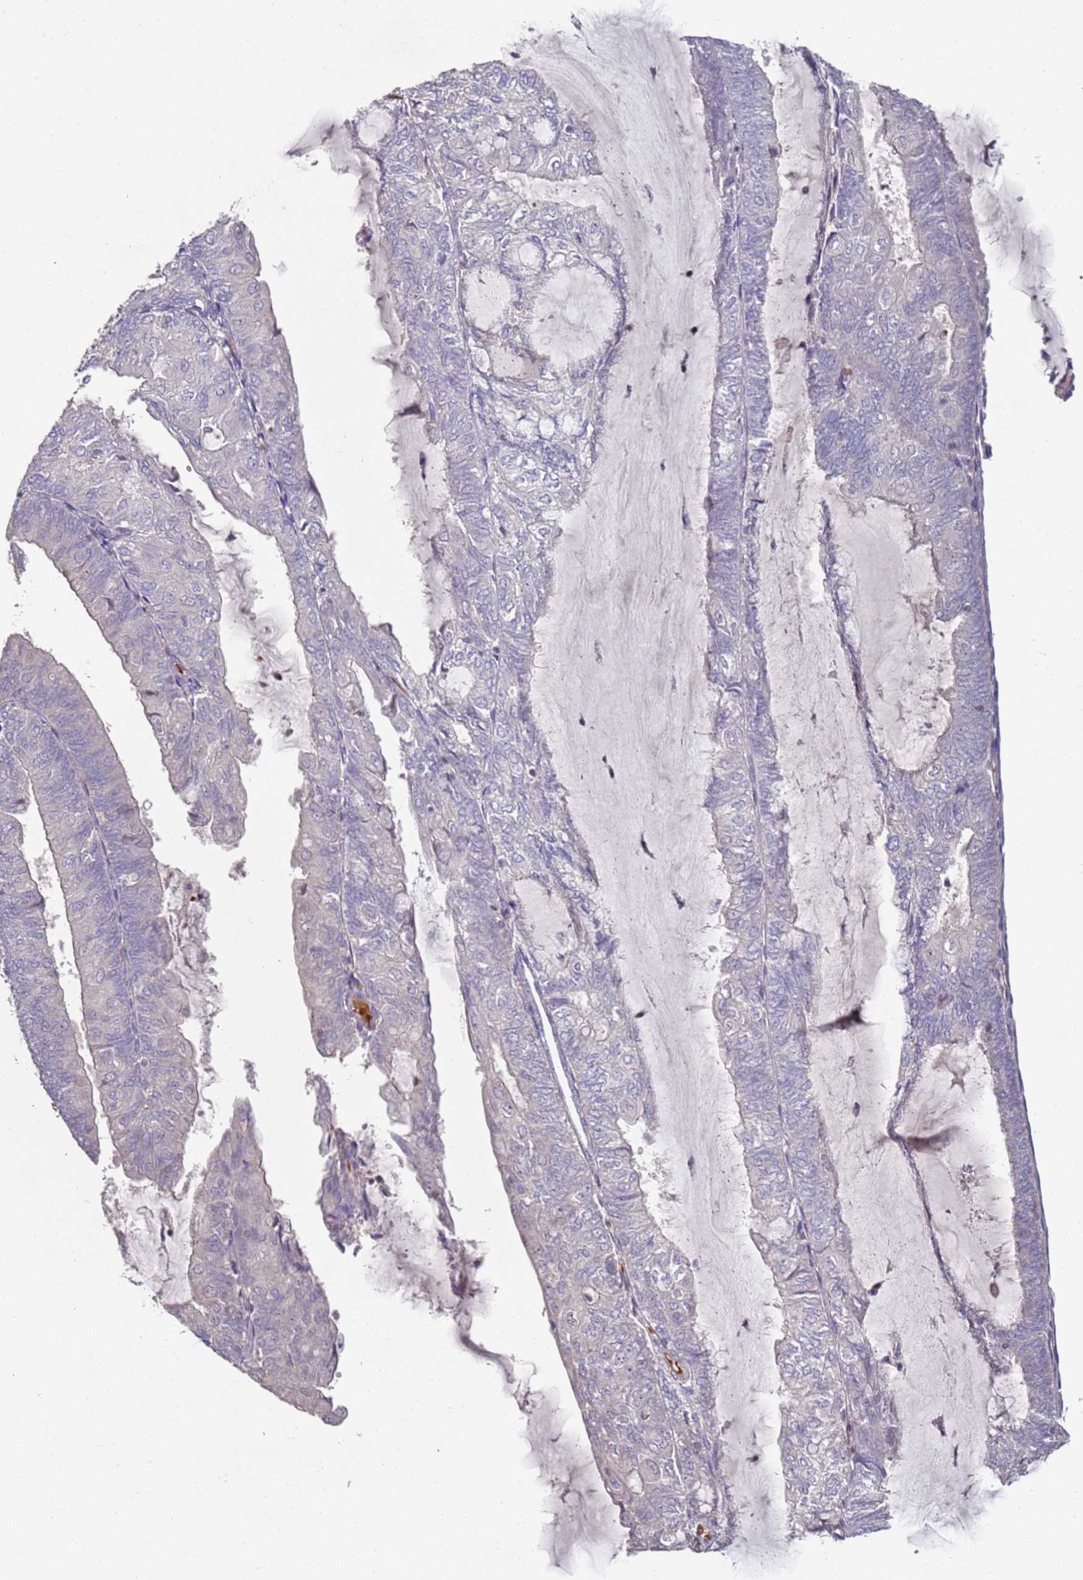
{"staining": {"intensity": "negative", "quantity": "none", "location": "none"}, "tissue": "endometrial cancer", "cell_type": "Tumor cells", "image_type": "cancer", "snomed": [{"axis": "morphology", "description": "Adenocarcinoma, NOS"}, {"axis": "topography", "description": "Endometrium"}], "caption": "An immunohistochemistry (IHC) histopathology image of endometrial cancer (adenocarcinoma) is shown. There is no staining in tumor cells of endometrial cancer (adenocarcinoma). Nuclei are stained in blue.", "gene": "LACC1", "patient": {"sex": "female", "age": 81}}